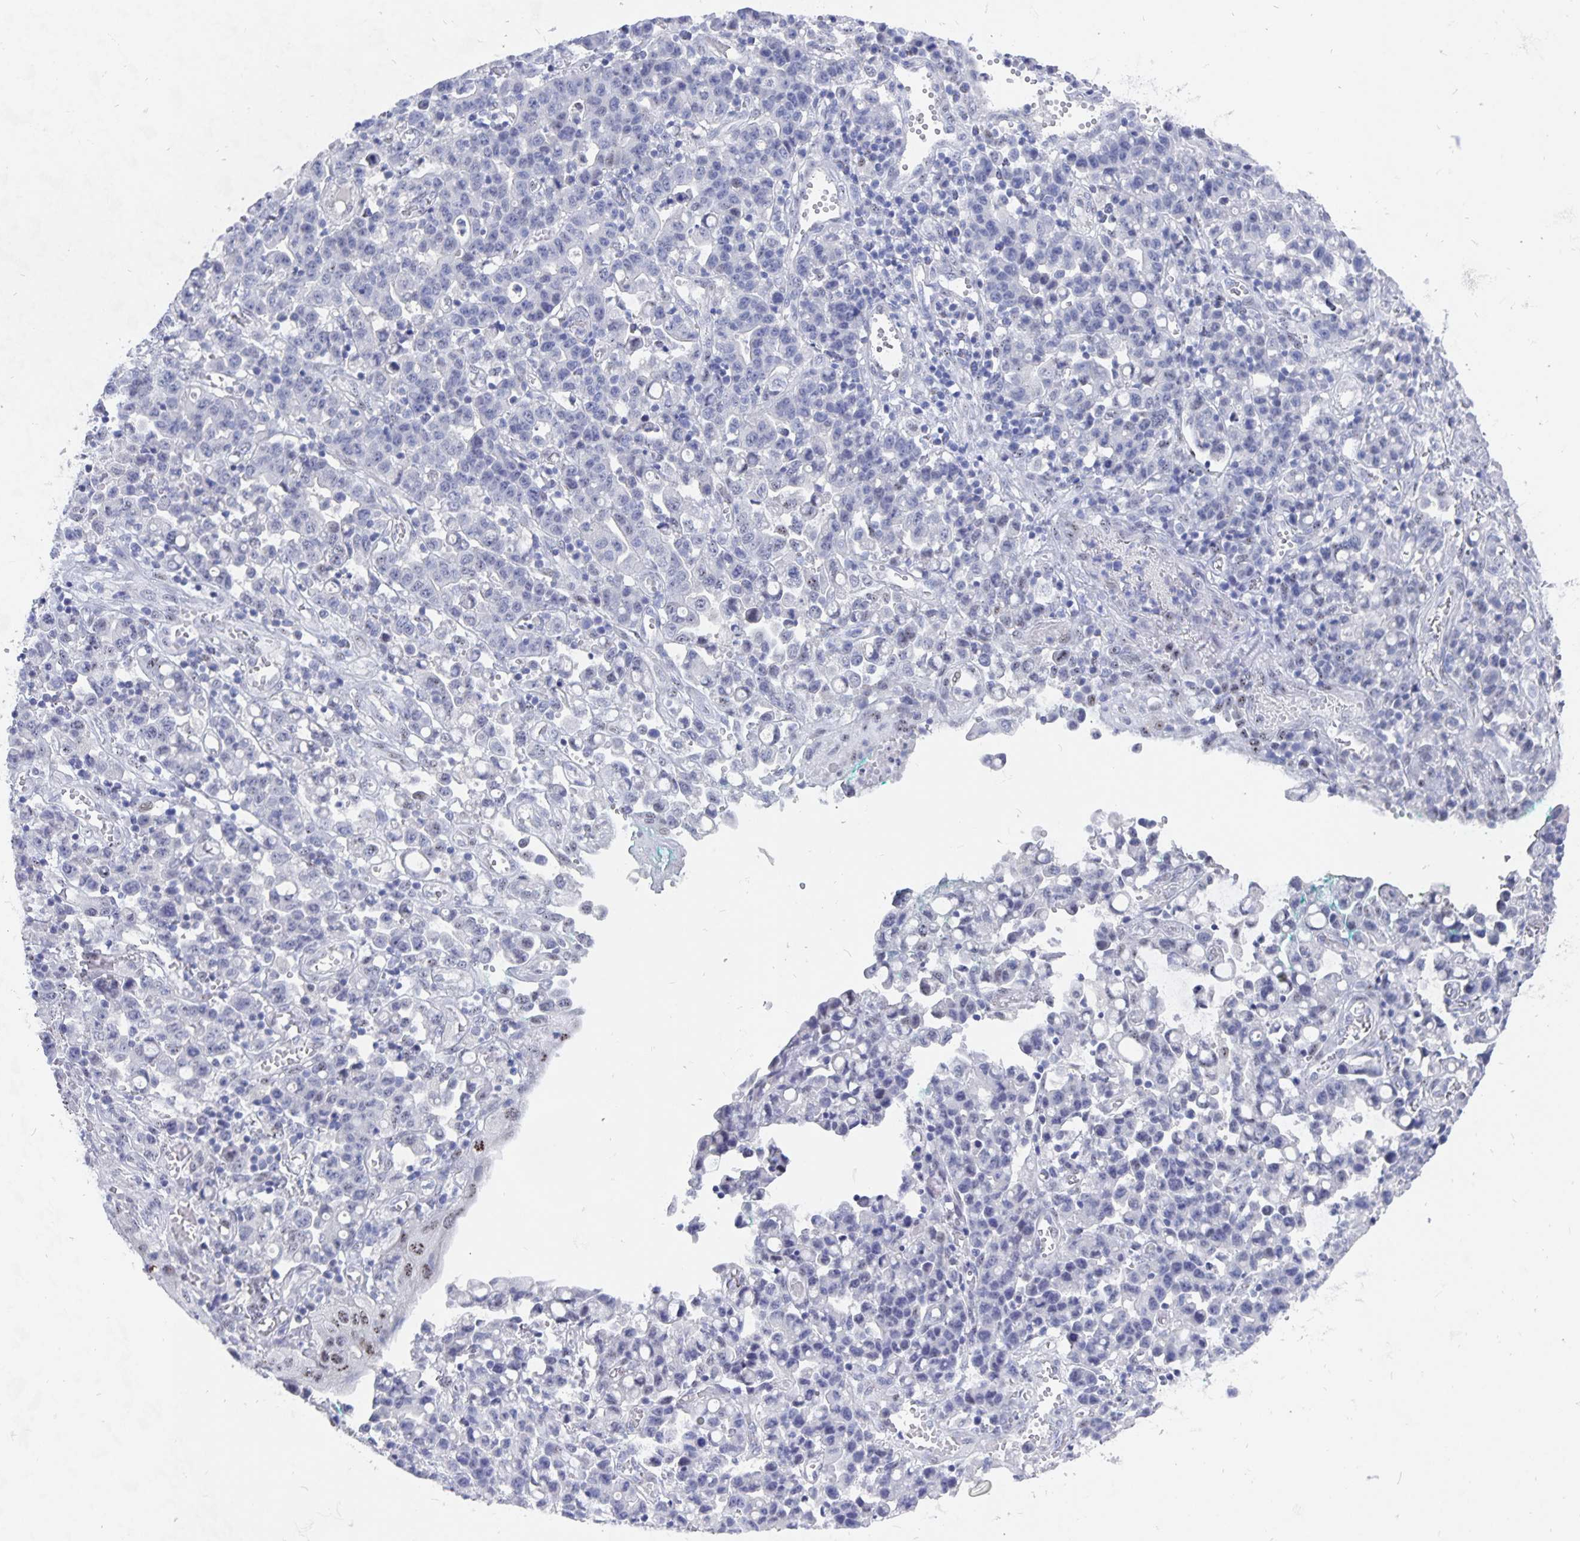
{"staining": {"intensity": "negative", "quantity": "none", "location": "none"}, "tissue": "stomach cancer", "cell_type": "Tumor cells", "image_type": "cancer", "snomed": [{"axis": "morphology", "description": "Adenocarcinoma, NOS"}, {"axis": "topography", "description": "Stomach, upper"}], "caption": "This is an IHC histopathology image of stomach adenocarcinoma. There is no staining in tumor cells.", "gene": "SMOC1", "patient": {"sex": "male", "age": 69}}